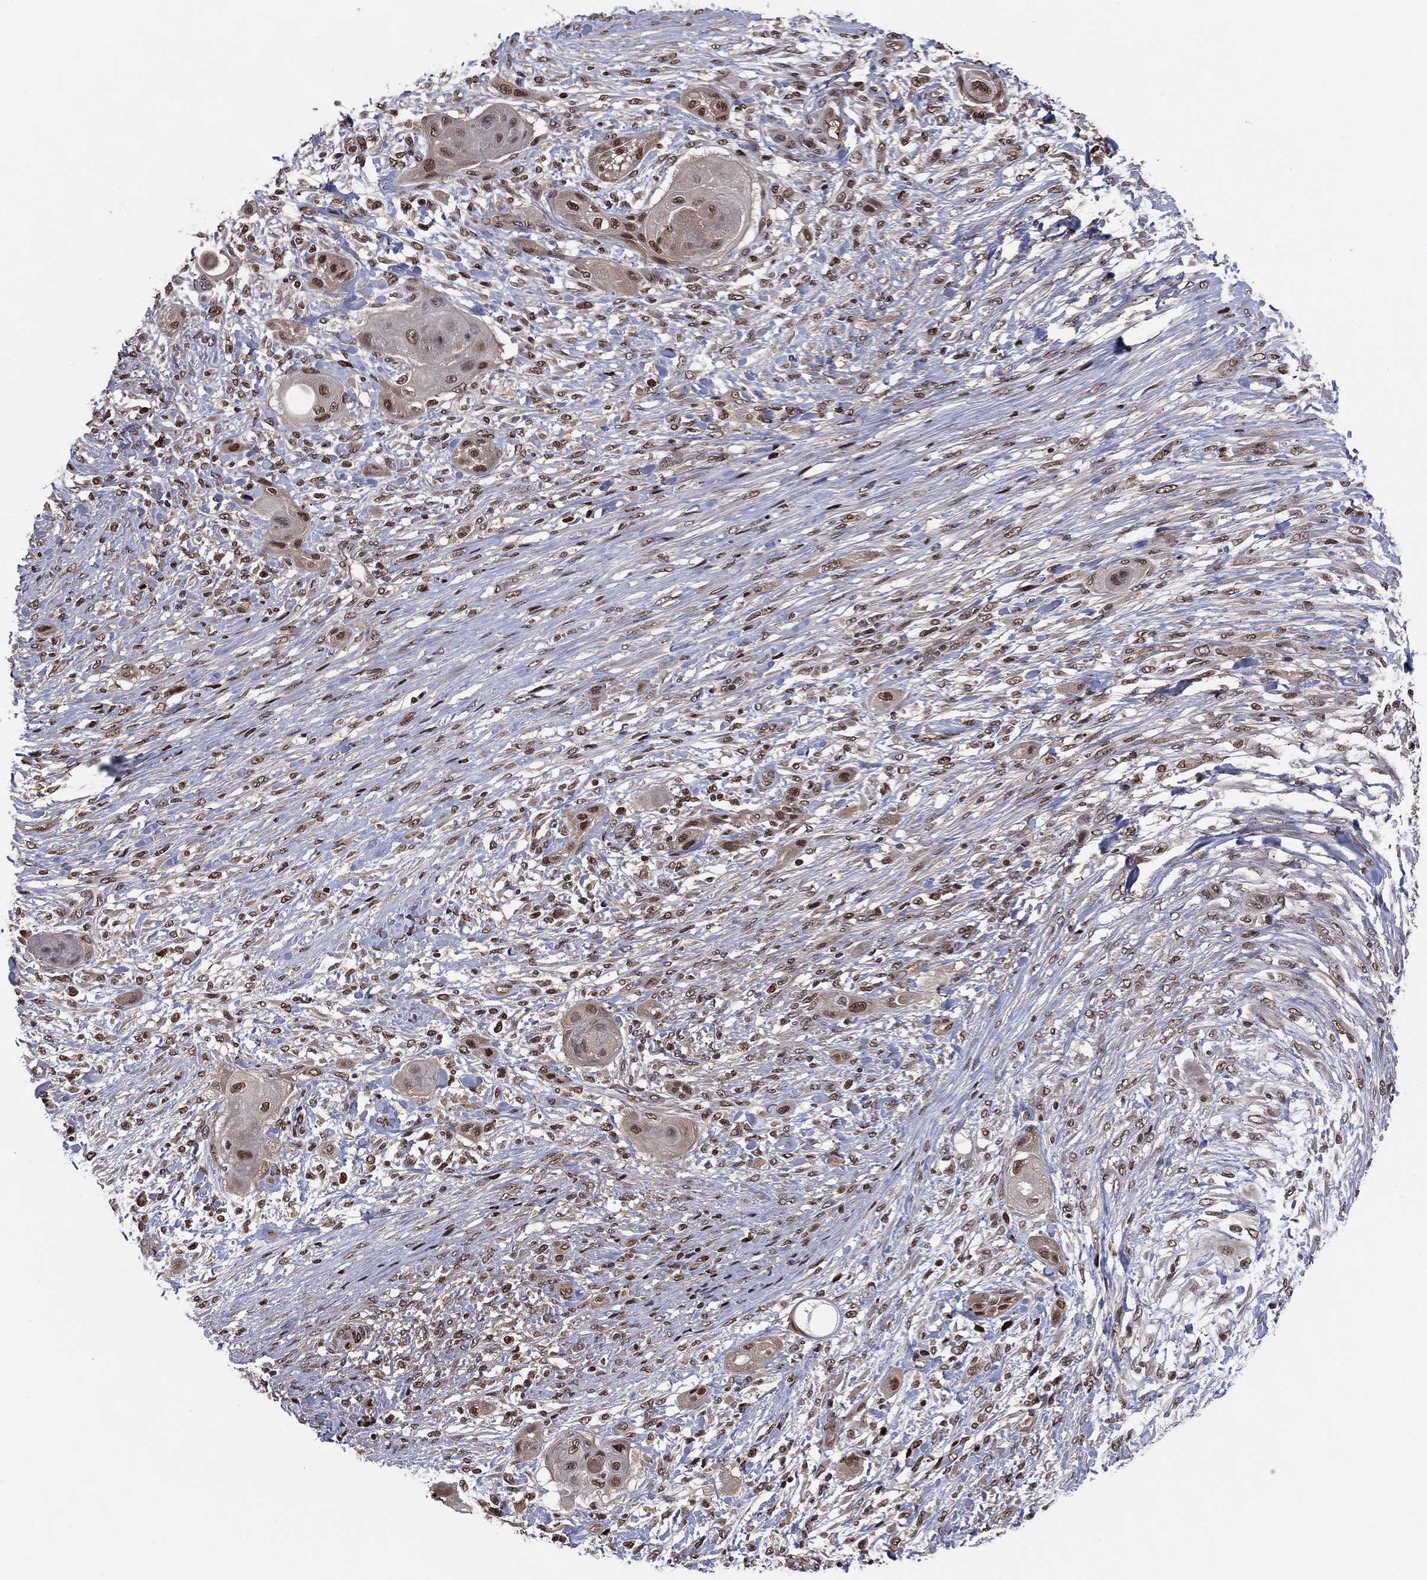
{"staining": {"intensity": "strong", "quantity": "<25%", "location": "nuclear"}, "tissue": "skin cancer", "cell_type": "Tumor cells", "image_type": "cancer", "snomed": [{"axis": "morphology", "description": "Squamous cell carcinoma, NOS"}, {"axis": "topography", "description": "Skin"}], "caption": "This photomicrograph reveals immunohistochemistry (IHC) staining of human skin cancer (squamous cell carcinoma), with medium strong nuclear expression in about <25% of tumor cells.", "gene": "PSMA1", "patient": {"sex": "male", "age": 62}}